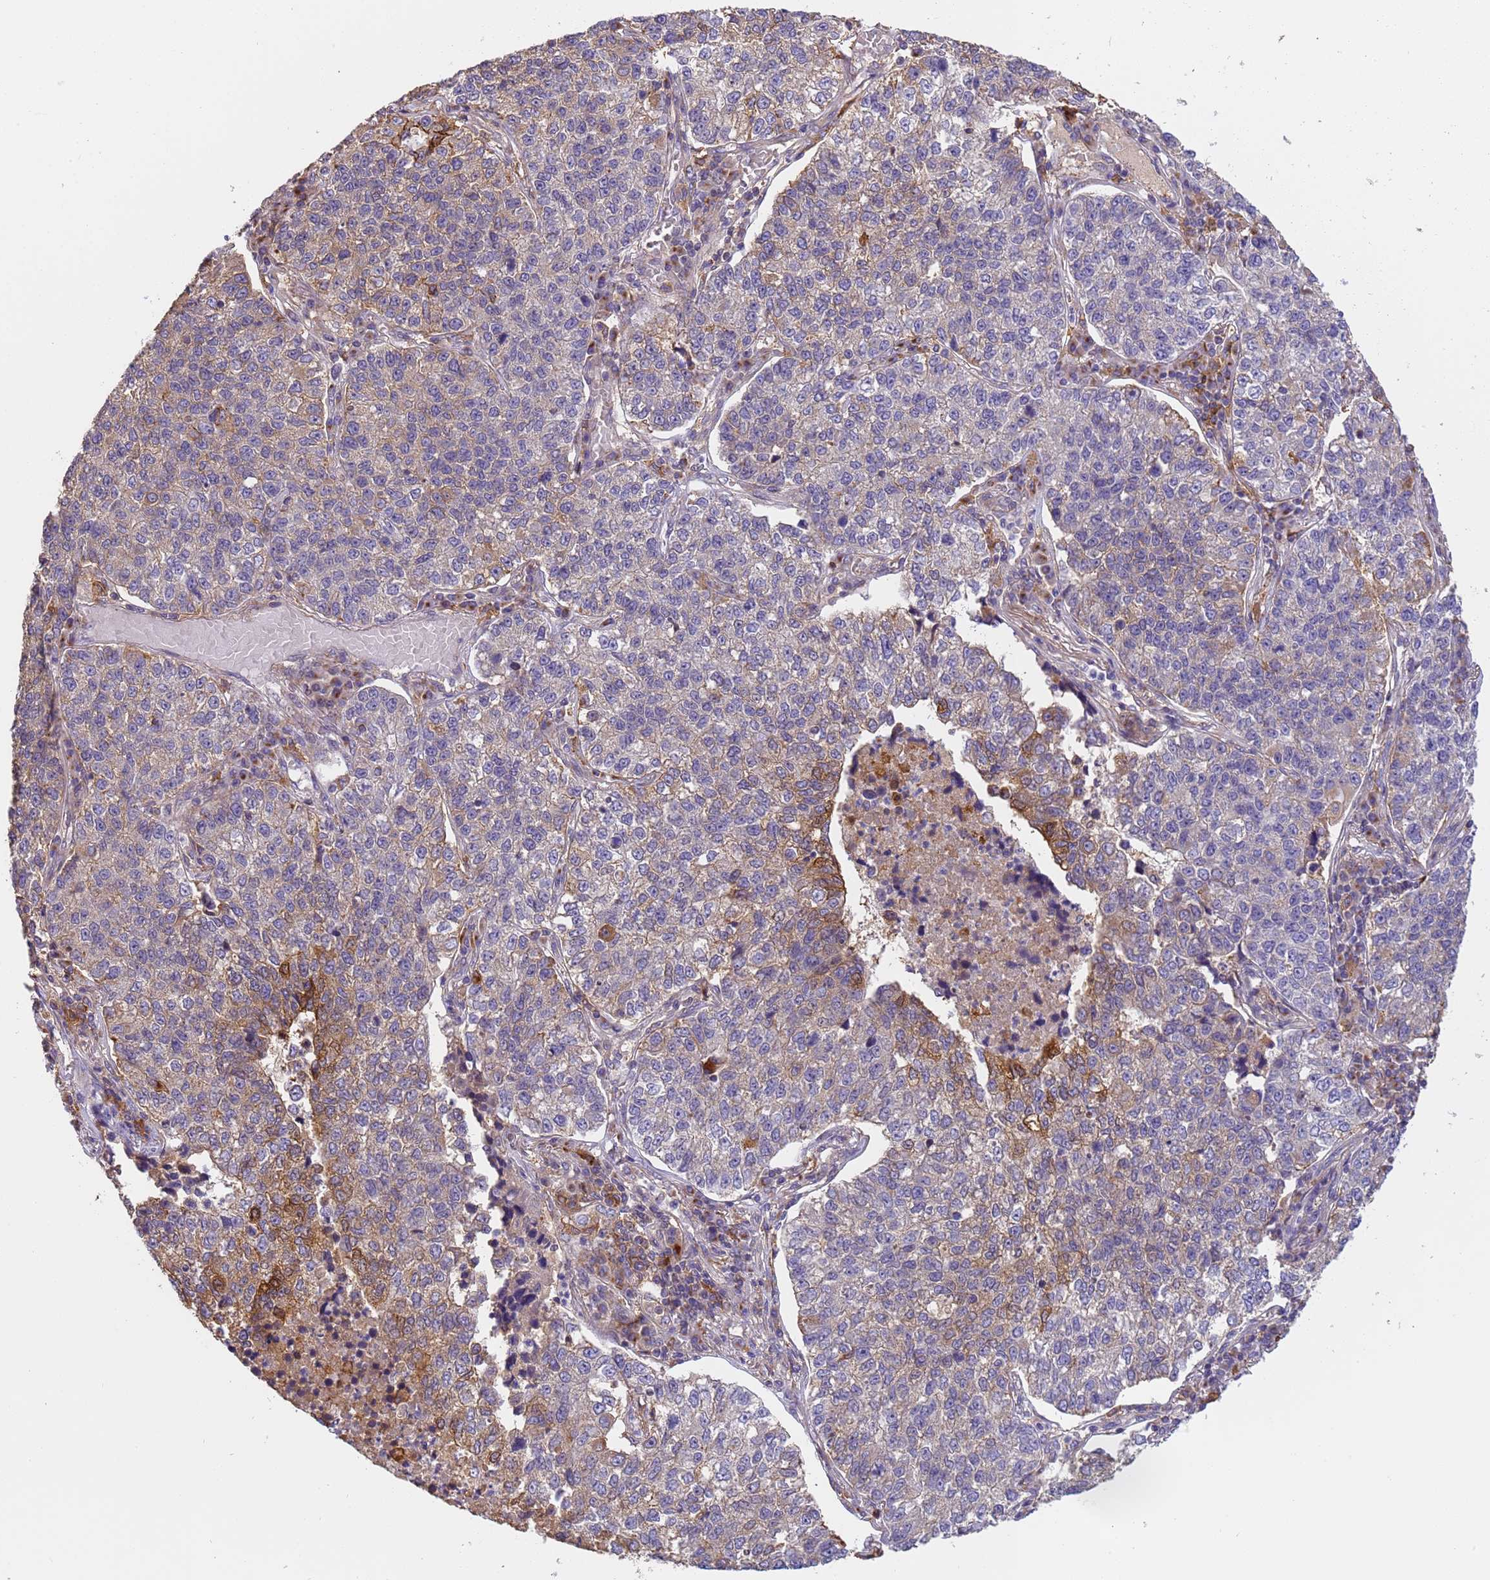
{"staining": {"intensity": "moderate", "quantity": "<25%", "location": "cytoplasmic/membranous"}, "tissue": "lung cancer", "cell_type": "Tumor cells", "image_type": "cancer", "snomed": [{"axis": "morphology", "description": "Adenocarcinoma, NOS"}, {"axis": "topography", "description": "Lung"}], "caption": "An image of lung cancer (adenocarcinoma) stained for a protein displays moderate cytoplasmic/membranous brown staining in tumor cells.", "gene": "M6PR", "patient": {"sex": "male", "age": 49}}